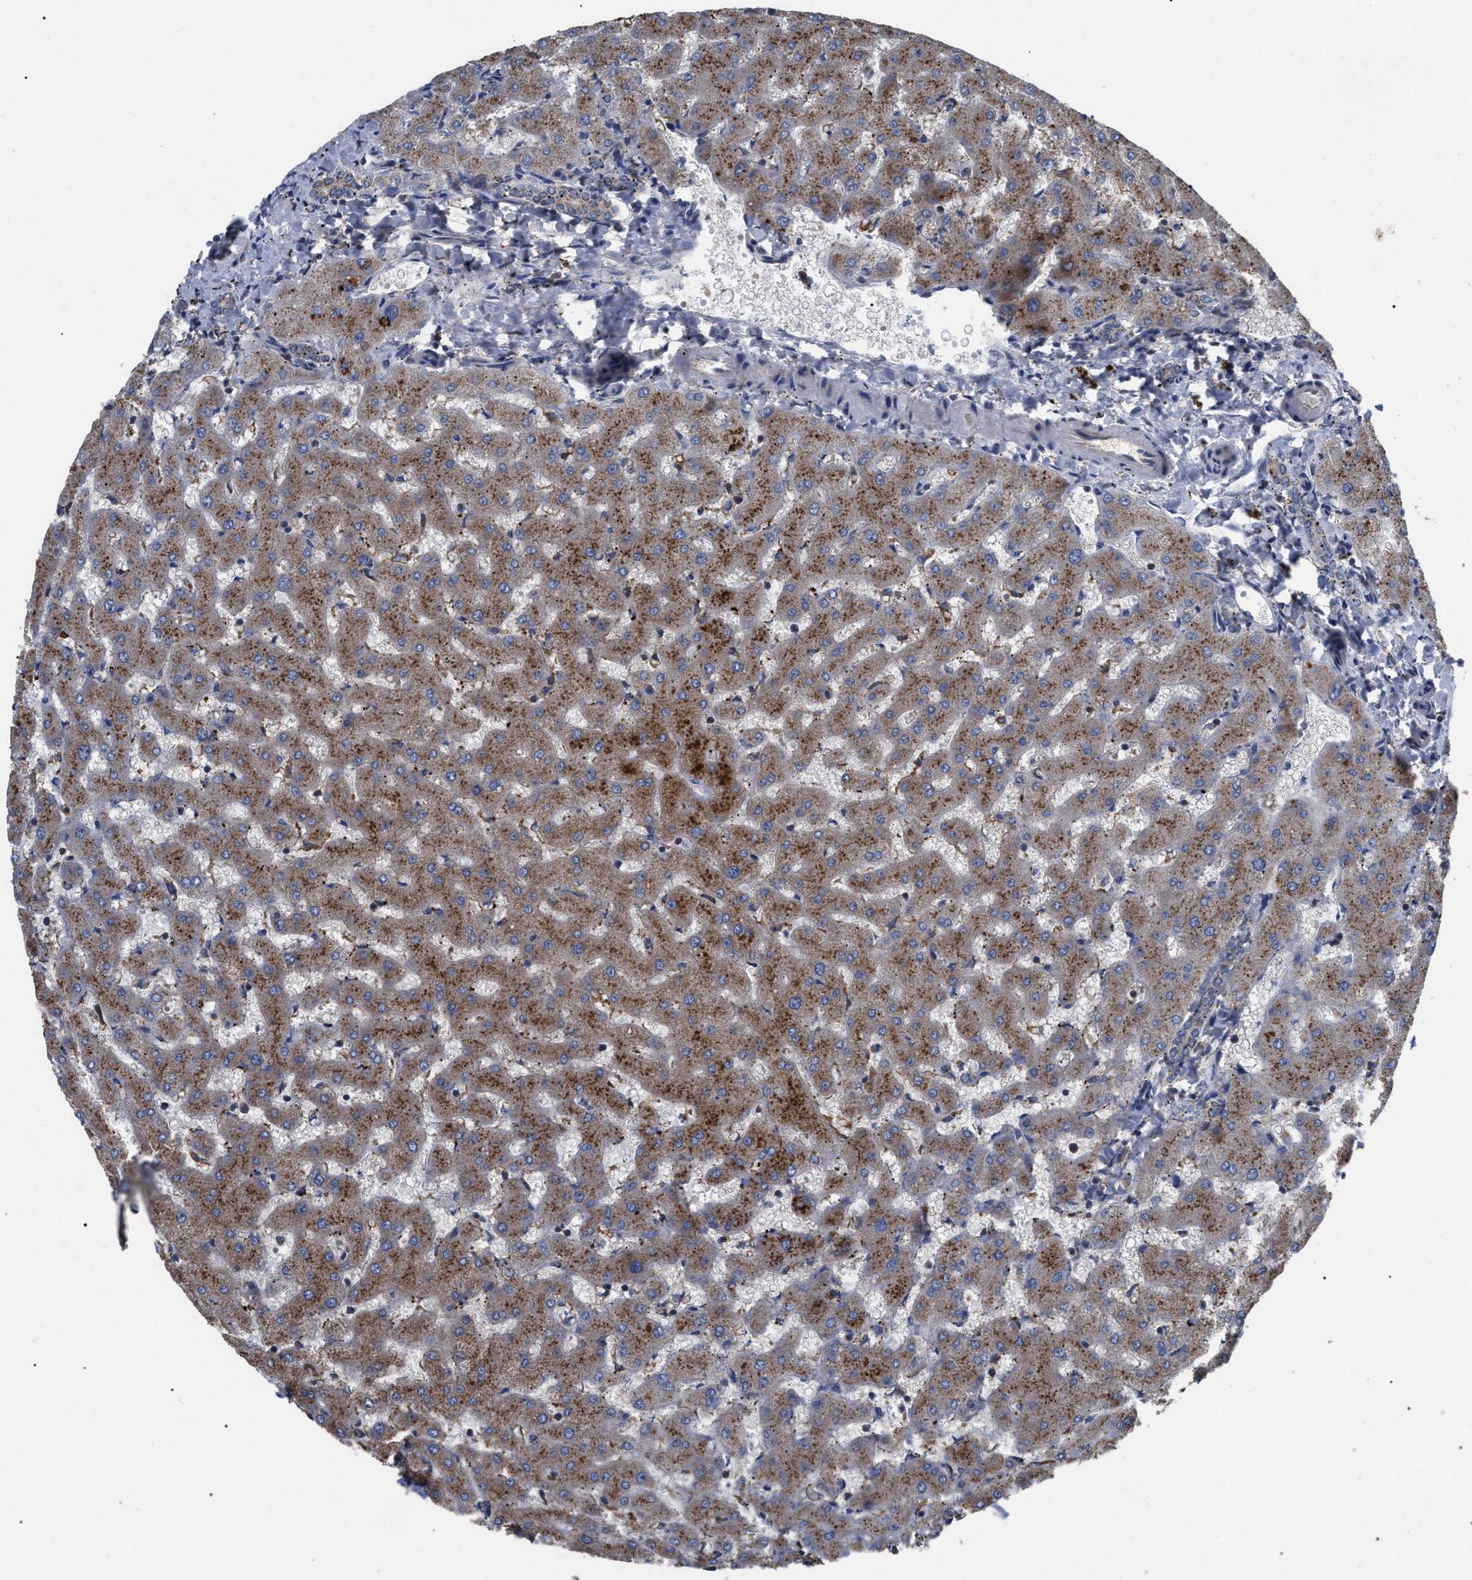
{"staining": {"intensity": "negative", "quantity": "none", "location": "none"}, "tissue": "liver", "cell_type": "Cholangiocytes", "image_type": "normal", "snomed": [{"axis": "morphology", "description": "Normal tissue, NOS"}, {"axis": "topography", "description": "Liver"}], "caption": "Histopathology image shows no protein expression in cholangiocytes of unremarkable liver. (Immunohistochemistry (ihc), brightfield microscopy, high magnification).", "gene": "FAM171A2", "patient": {"sex": "female", "age": 63}}